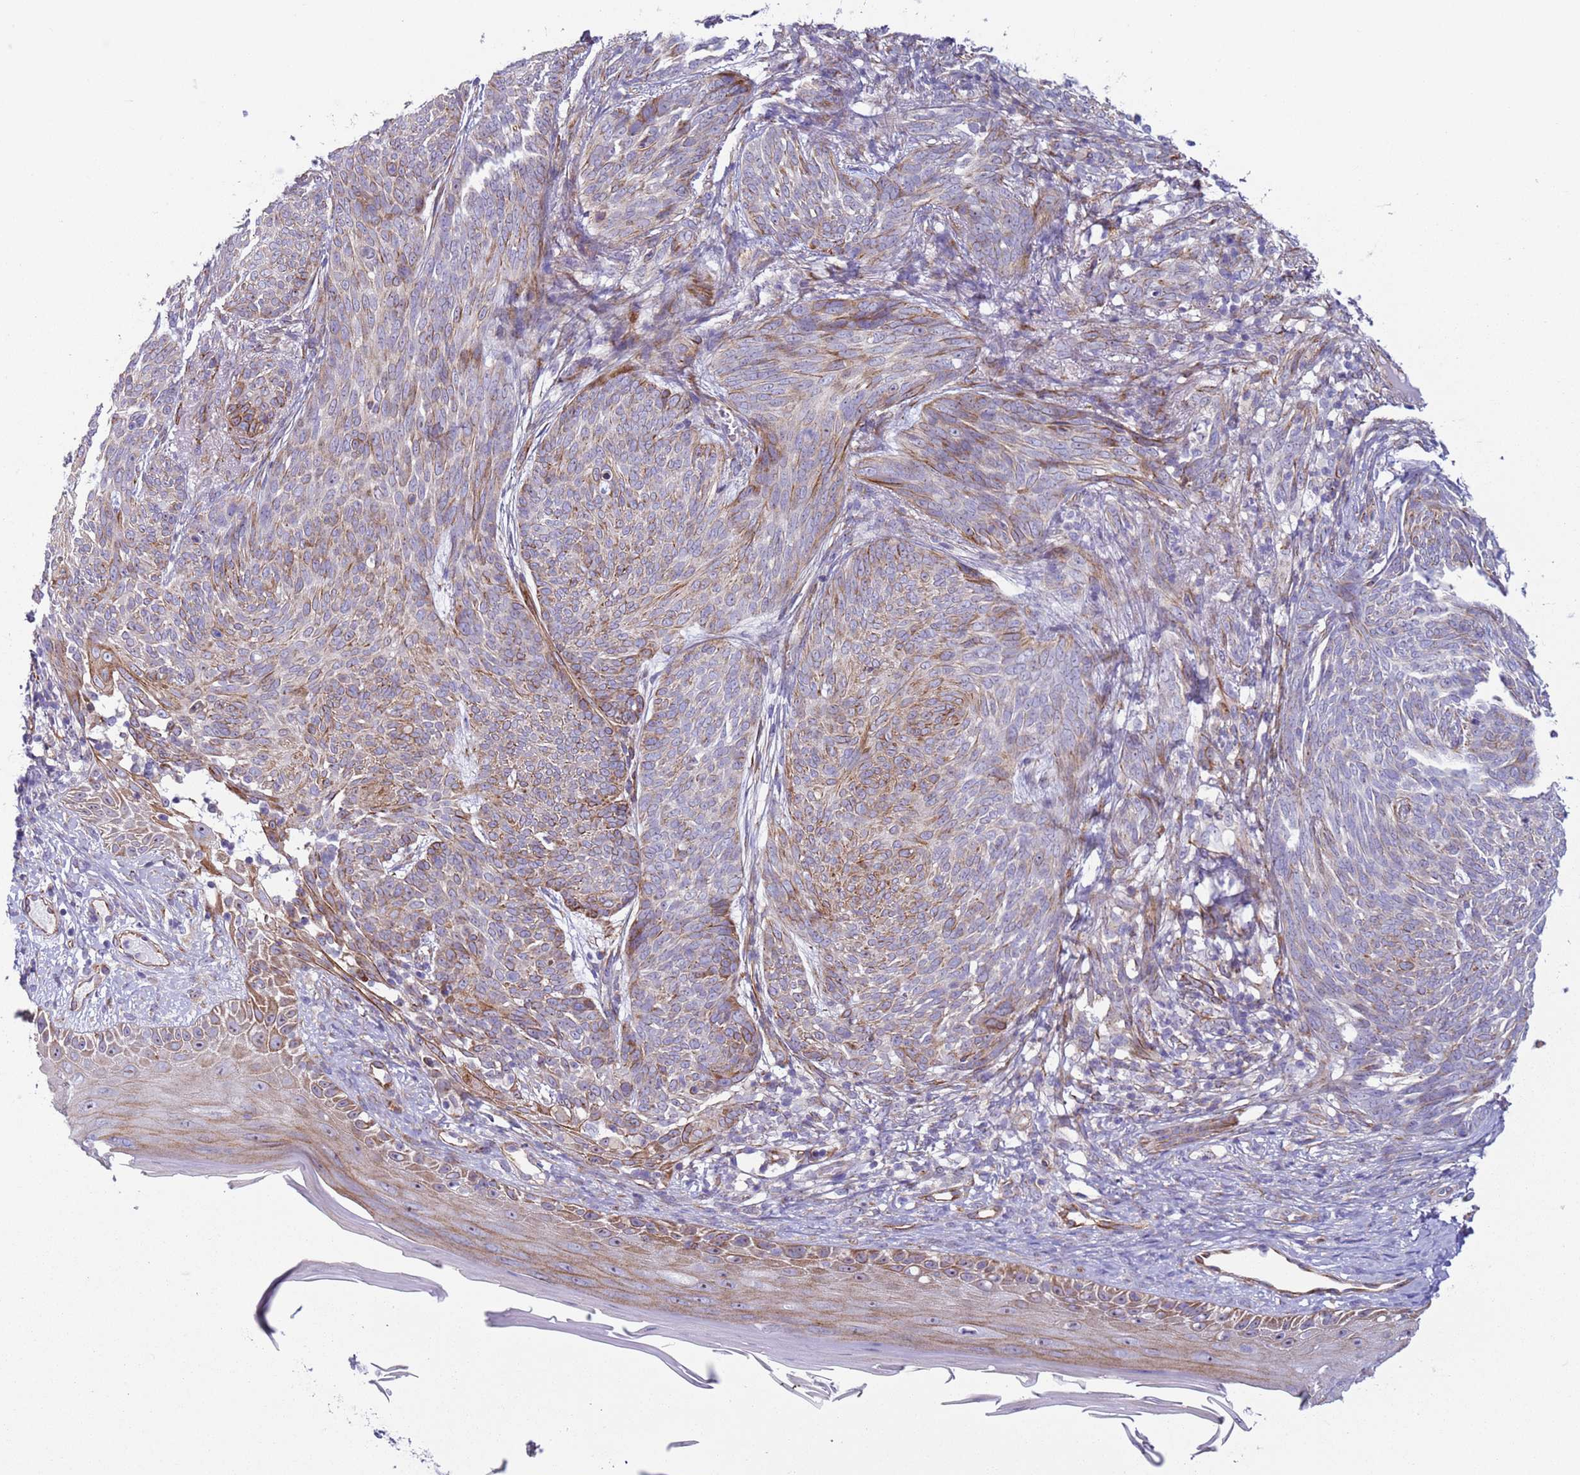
{"staining": {"intensity": "moderate", "quantity": "<25%", "location": "cytoplasmic/membranous"}, "tissue": "skin cancer", "cell_type": "Tumor cells", "image_type": "cancer", "snomed": [{"axis": "morphology", "description": "Basal cell carcinoma"}, {"axis": "topography", "description": "Skin"}], "caption": "The immunohistochemical stain labels moderate cytoplasmic/membranous positivity in tumor cells of skin basal cell carcinoma tissue. (IHC, brightfield microscopy, high magnification).", "gene": "HEATR1", "patient": {"sex": "female", "age": 86}}